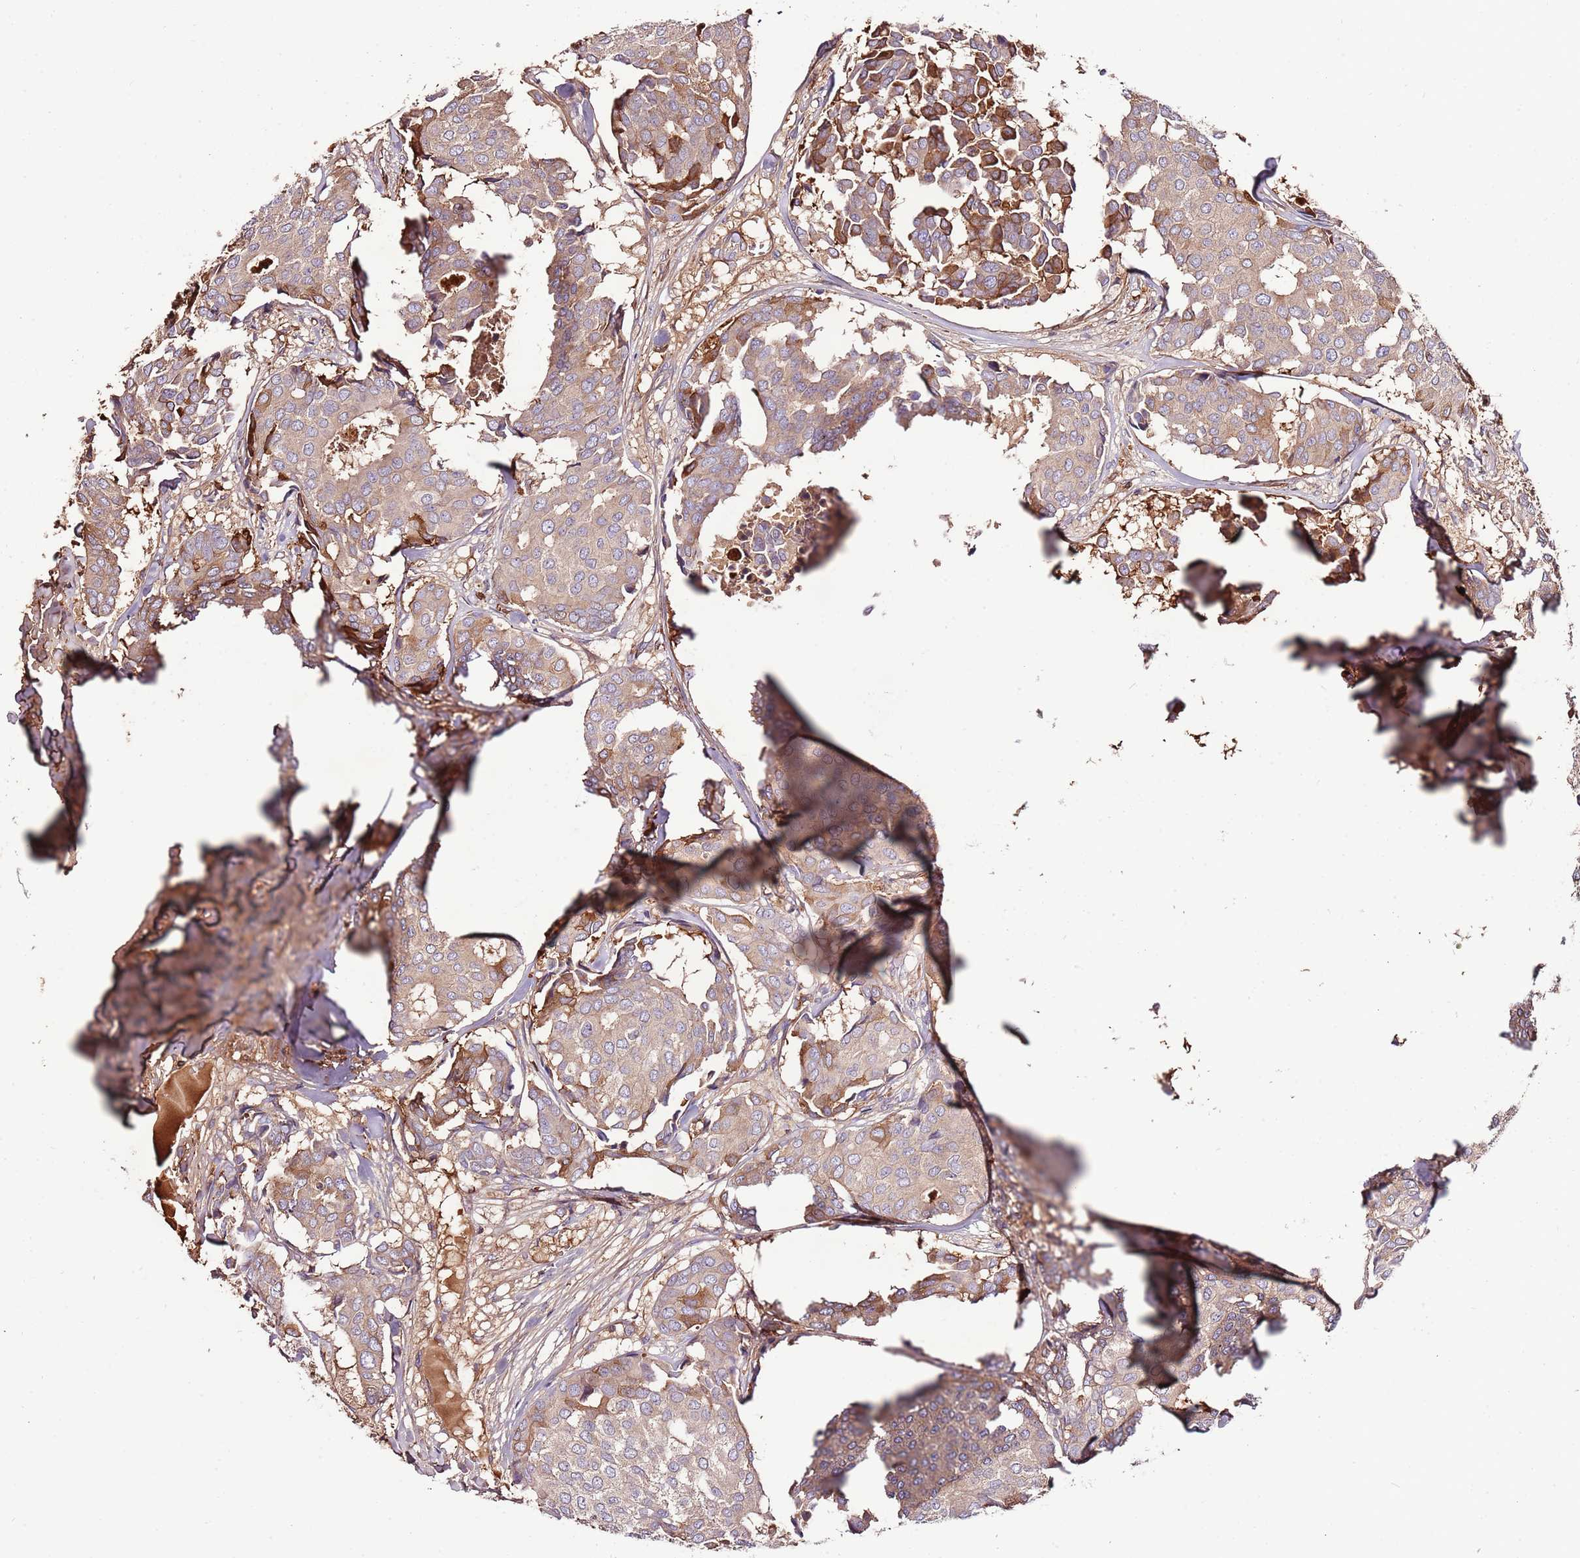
{"staining": {"intensity": "moderate", "quantity": "<25%", "location": "cytoplasmic/membranous"}, "tissue": "breast cancer", "cell_type": "Tumor cells", "image_type": "cancer", "snomed": [{"axis": "morphology", "description": "Duct carcinoma"}, {"axis": "topography", "description": "Breast"}], "caption": "Invasive ductal carcinoma (breast) was stained to show a protein in brown. There is low levels of moderate cytoplasmic/membranous positivity in approximately <25% of tumor cells.", "gene": "DENR", "patient": {"sex": "female", "age": 75}}